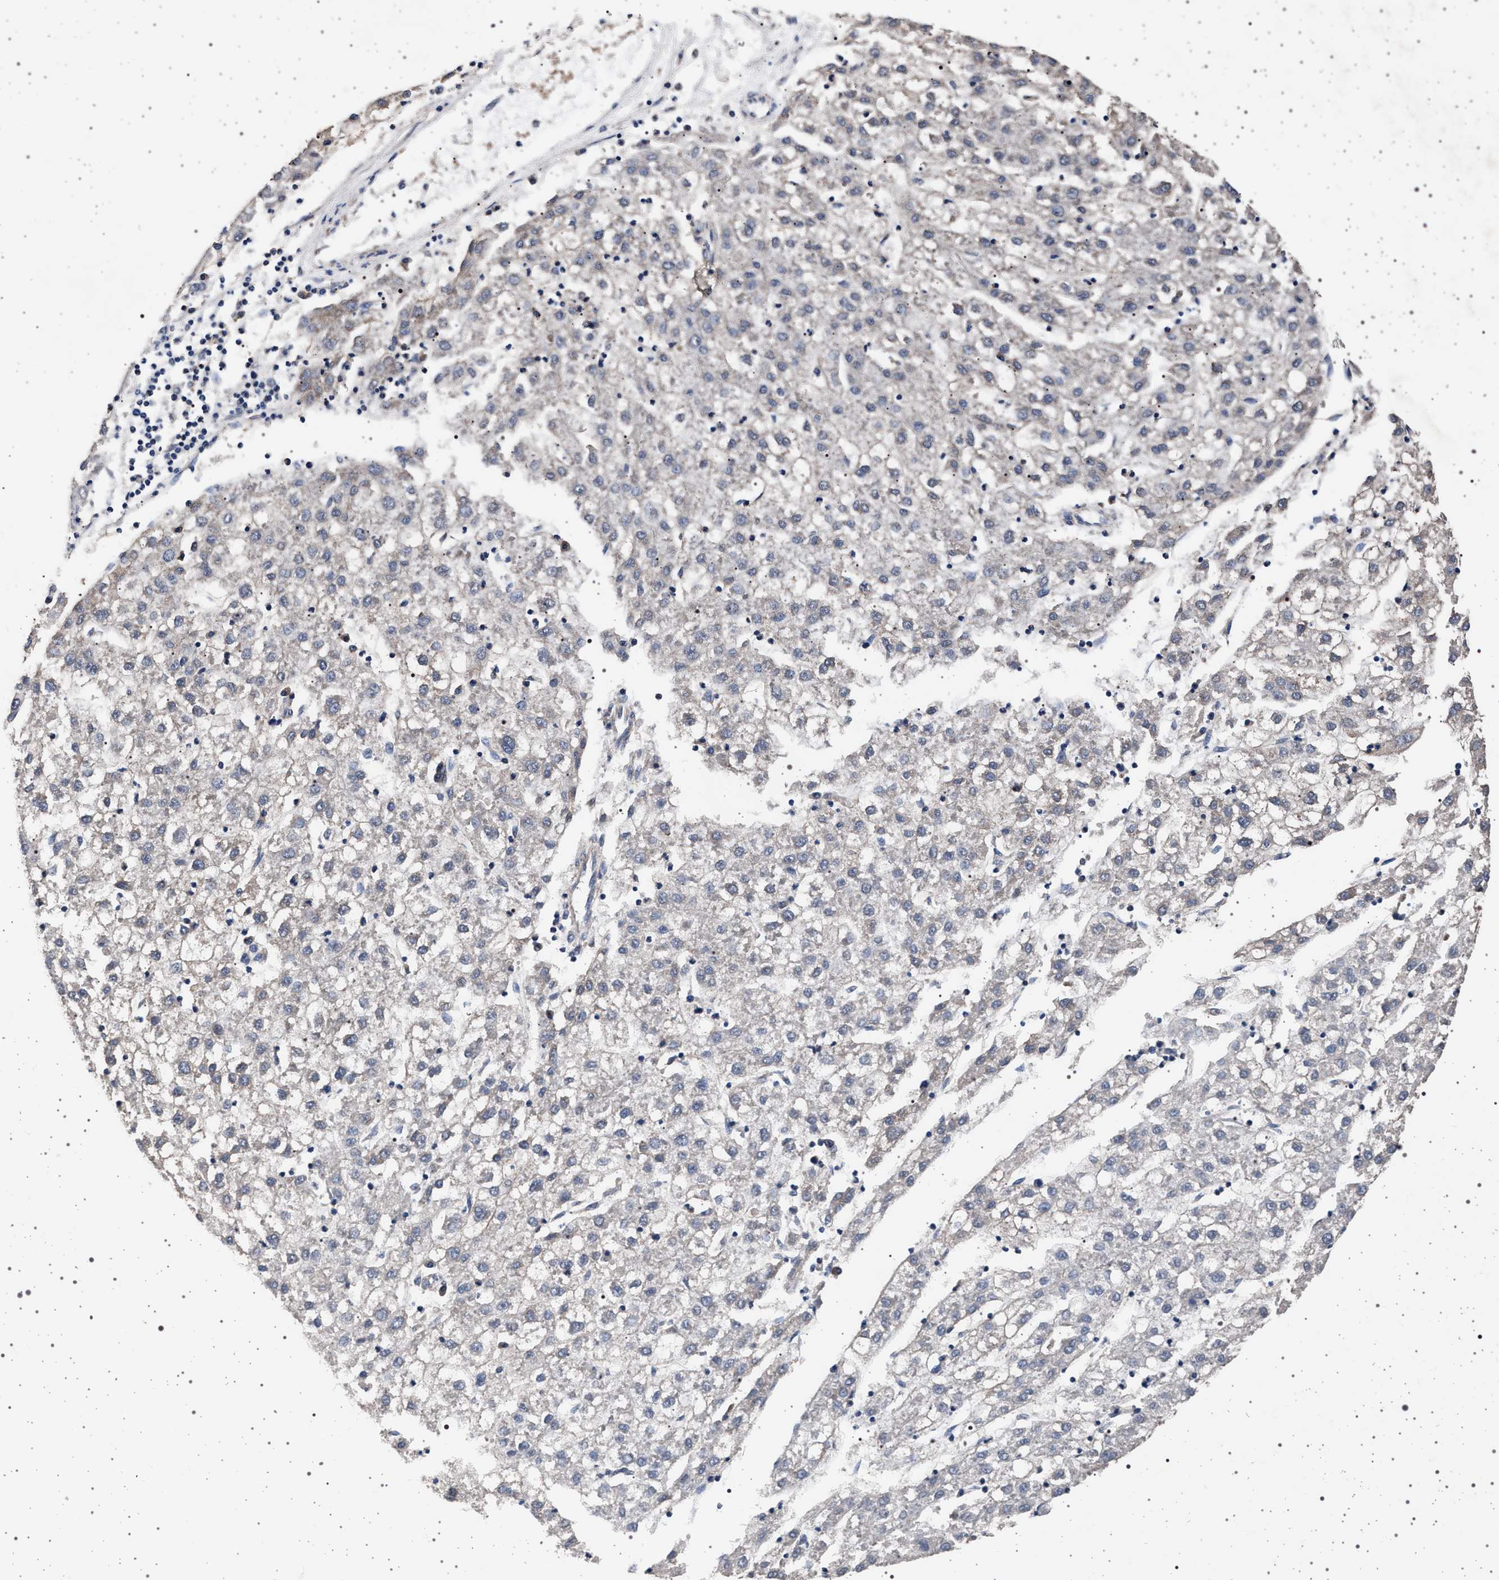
{"staining": {"intensity": "negative", "quantity": "none", "location": "none"}, "tissue": "liver cancer", "cell_type": "Tumor cells", "image_type": "cancer", "snomed": [{"axis": "morphology", "description": "Carcinoma, Hepatocellular, NOS"}, {"axis": "topography", "description": "Liver"}], "caption": "High magnification brightfield microscopy of liver cancer (hepatocellular carcinoma) stained with DAB (brown) and counterstained with hematoxylin (blue): tumor cells show no significant positivity. (Immunohistochemistry, brightfield microscopy, high magnification).", "gene": "MAP3K2", "patient": {"sex": "male", "age": 72}}